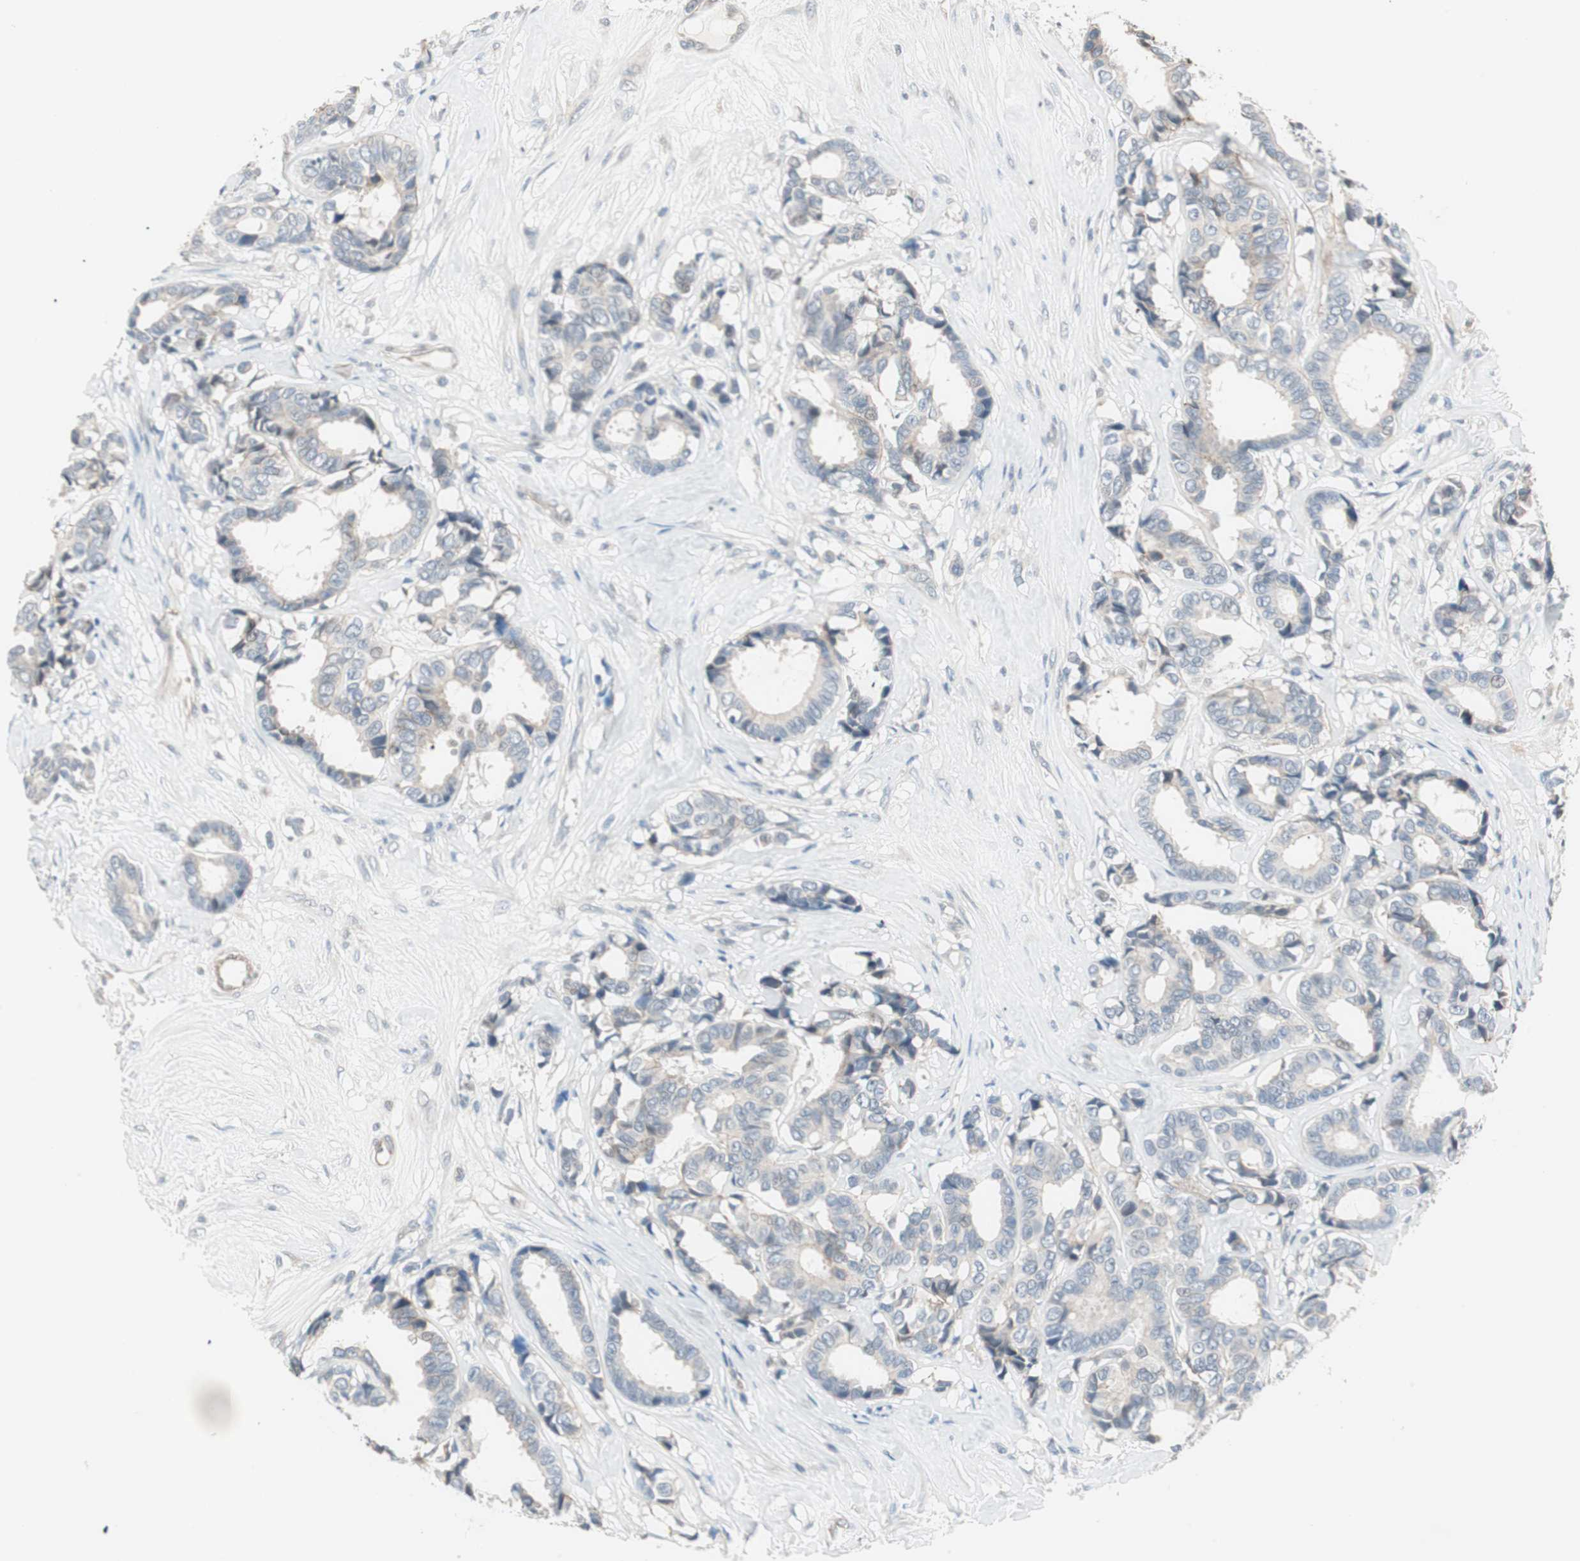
{"staining": {"intensity": "negative", "quantity": "none", "location": "none"}, "tissue": "breast cancer", "cell_type": "Tumor cells", "image_type": "cancer", "snomed": [{"axis": "morphology", "description": "Duct carcinoma"}, {"axis": "topography", "description": "Breast"}], "caption": "Immunohistochemistry histopathology image of human breast cancer stained for a protein (brown), which demonstrates no positivity in tumor cells.", "gene": "ITGB4", "patient": {"sex": "female", "age": 87}}